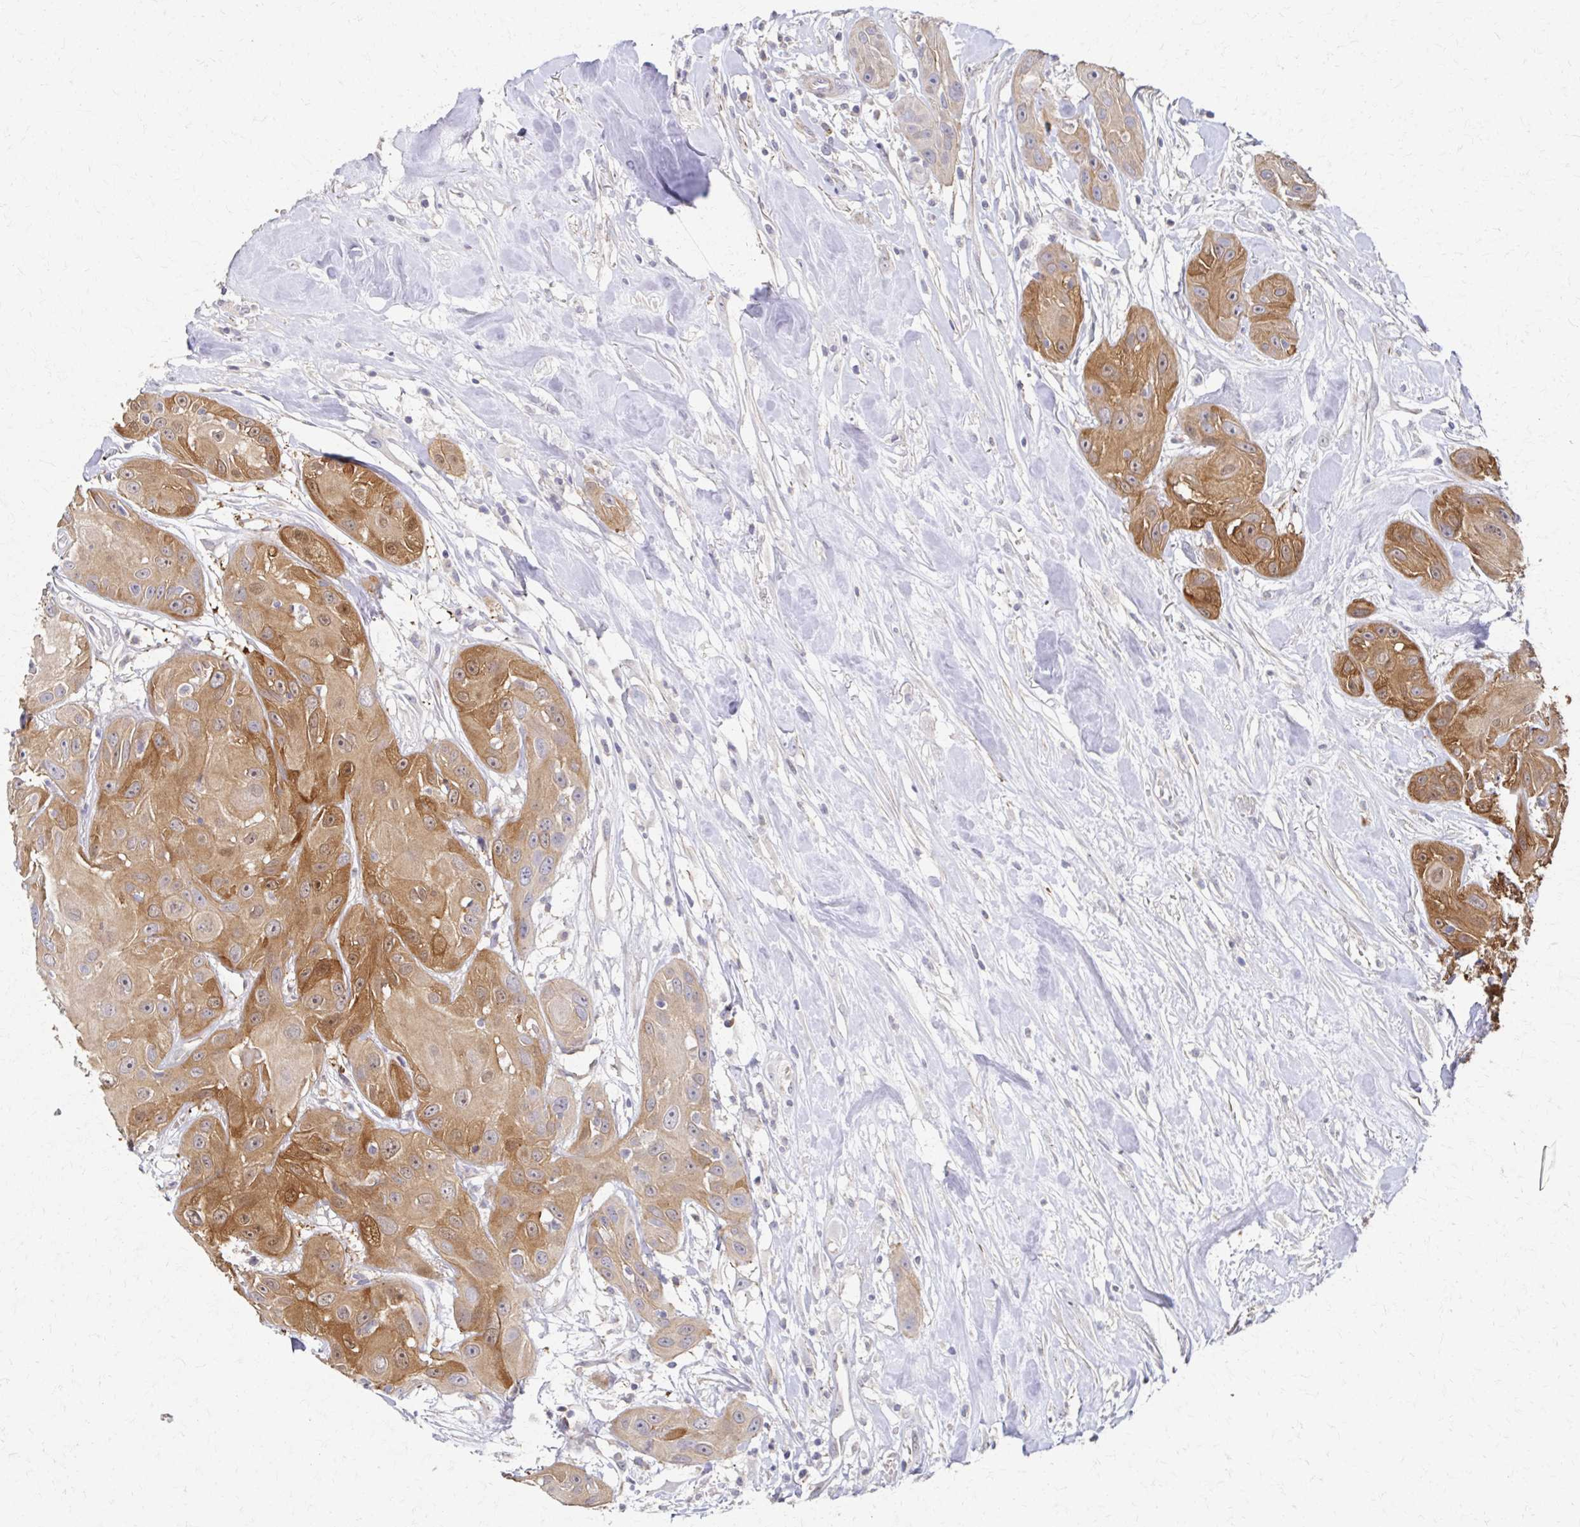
{"staining": {"intensity": "moderate", "quantity": "25%-75%", "location": "cytoplasmic/membranous"}, "tissue": "head and neck cancer", "cell_type": "Tumor cells", "image_type": "cancer", "snomed": [{"axis": "morphology", "description": "Squamous cell carcinoma, NOS"}, {"axis": "topography", "description": "Oral tissue"}, {"axis": "topography", "description": "Head-Neck"}], "caption": "Immunohistochemistry of squamous cell carcinoma (head and neck) exhibits medium levels of moderate cytoplasmic/membranous positivity in about 25%-75% of tumor cells.", "gene": "EOLA2", "patient": {"sex": "male", "age": 77}}